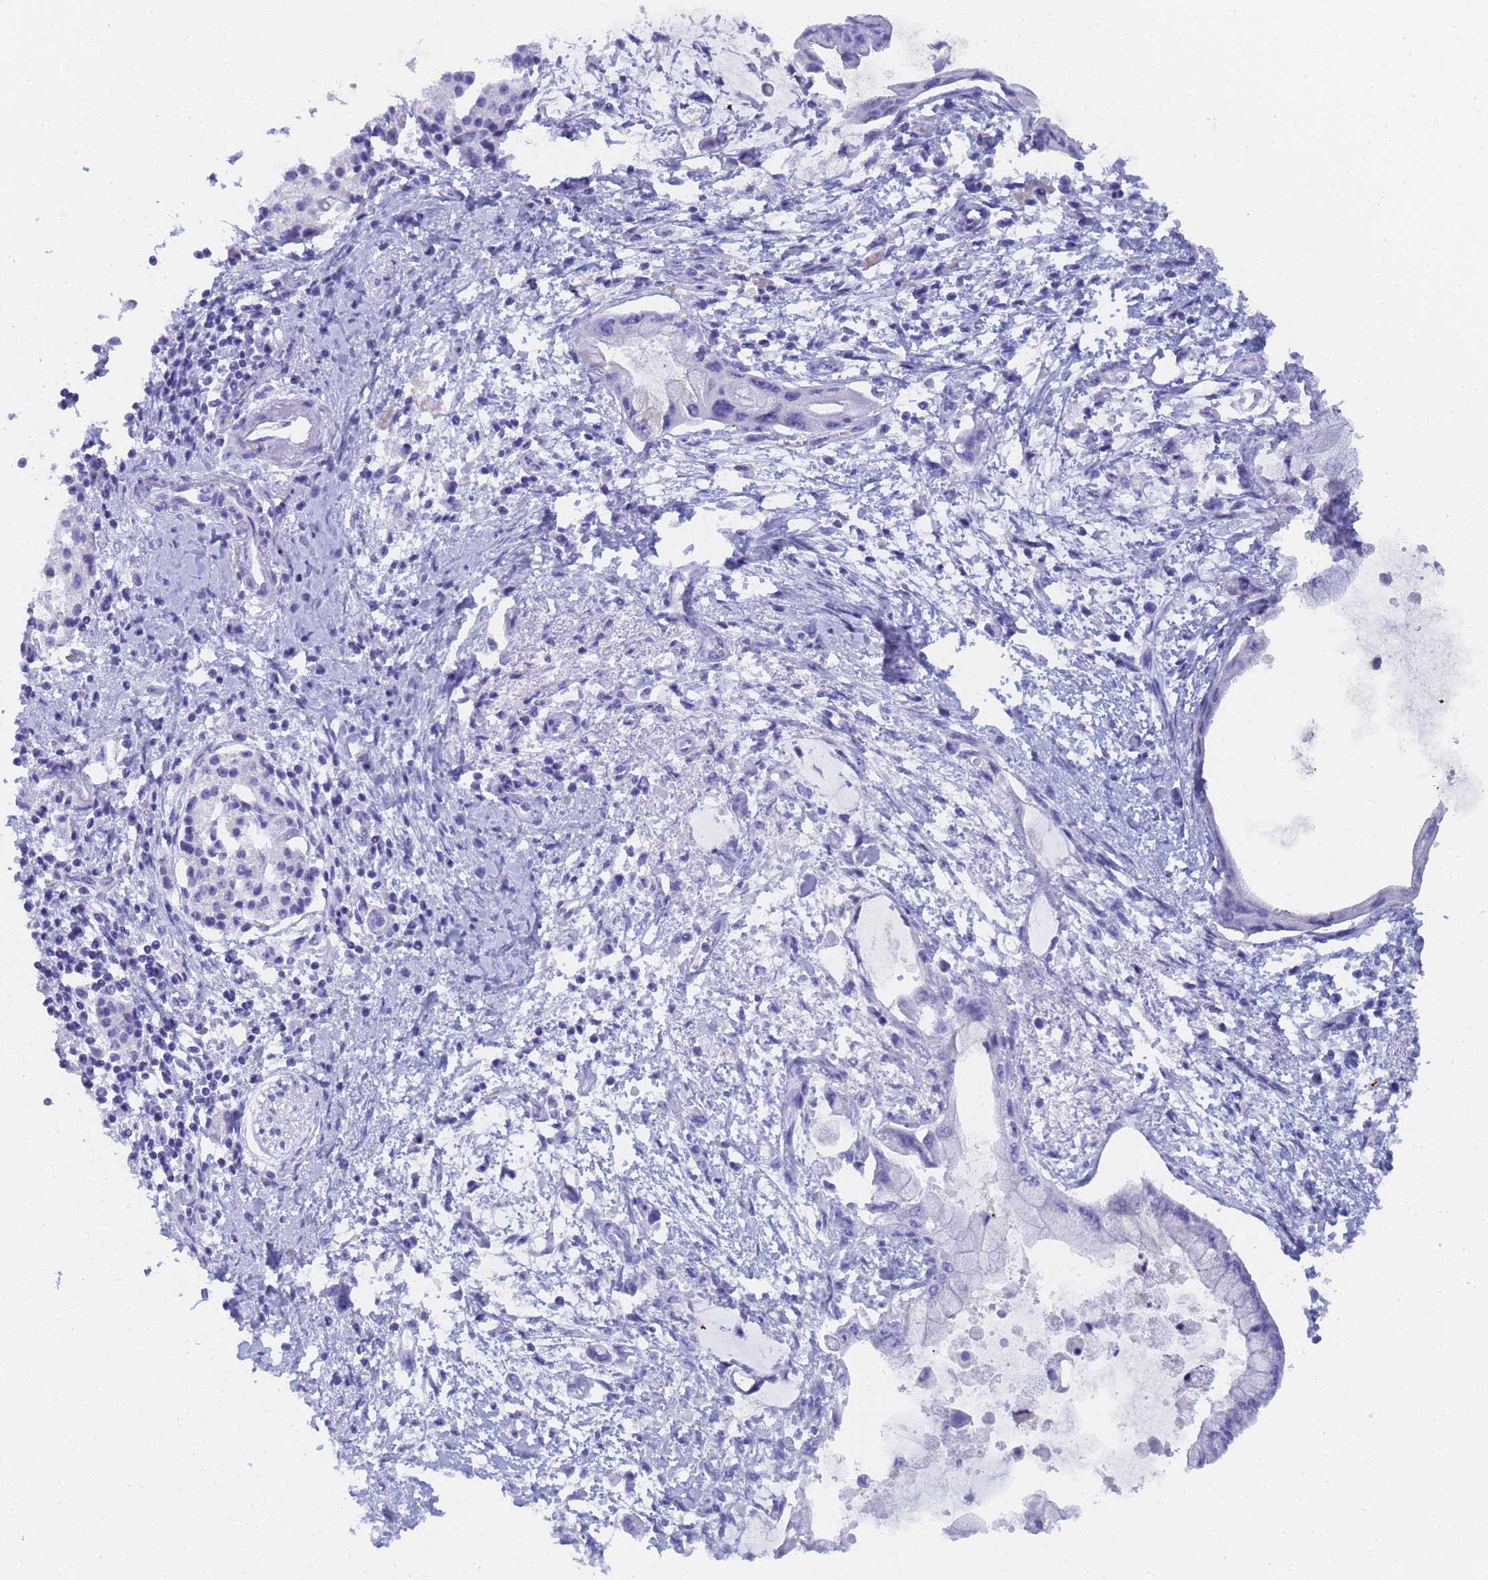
{"staining": {"intensity": "negative", "quantity": "none", "location": "none"}, "tissue": "pancreatic cancer", "cell_type": "Tumor cells", "image_type": "cancer", "snomed": [{"axis": "morphology", "description": "Adenocarcinoma, NOS"}, {"axis": "topography", "description": "Pancreas"}], "caption": "Tumor cells show no significant protein positivity in adenocarcinoma (pancreatic).", "gene": "STATH", "patient": {"sex": "male", "age": 48}}